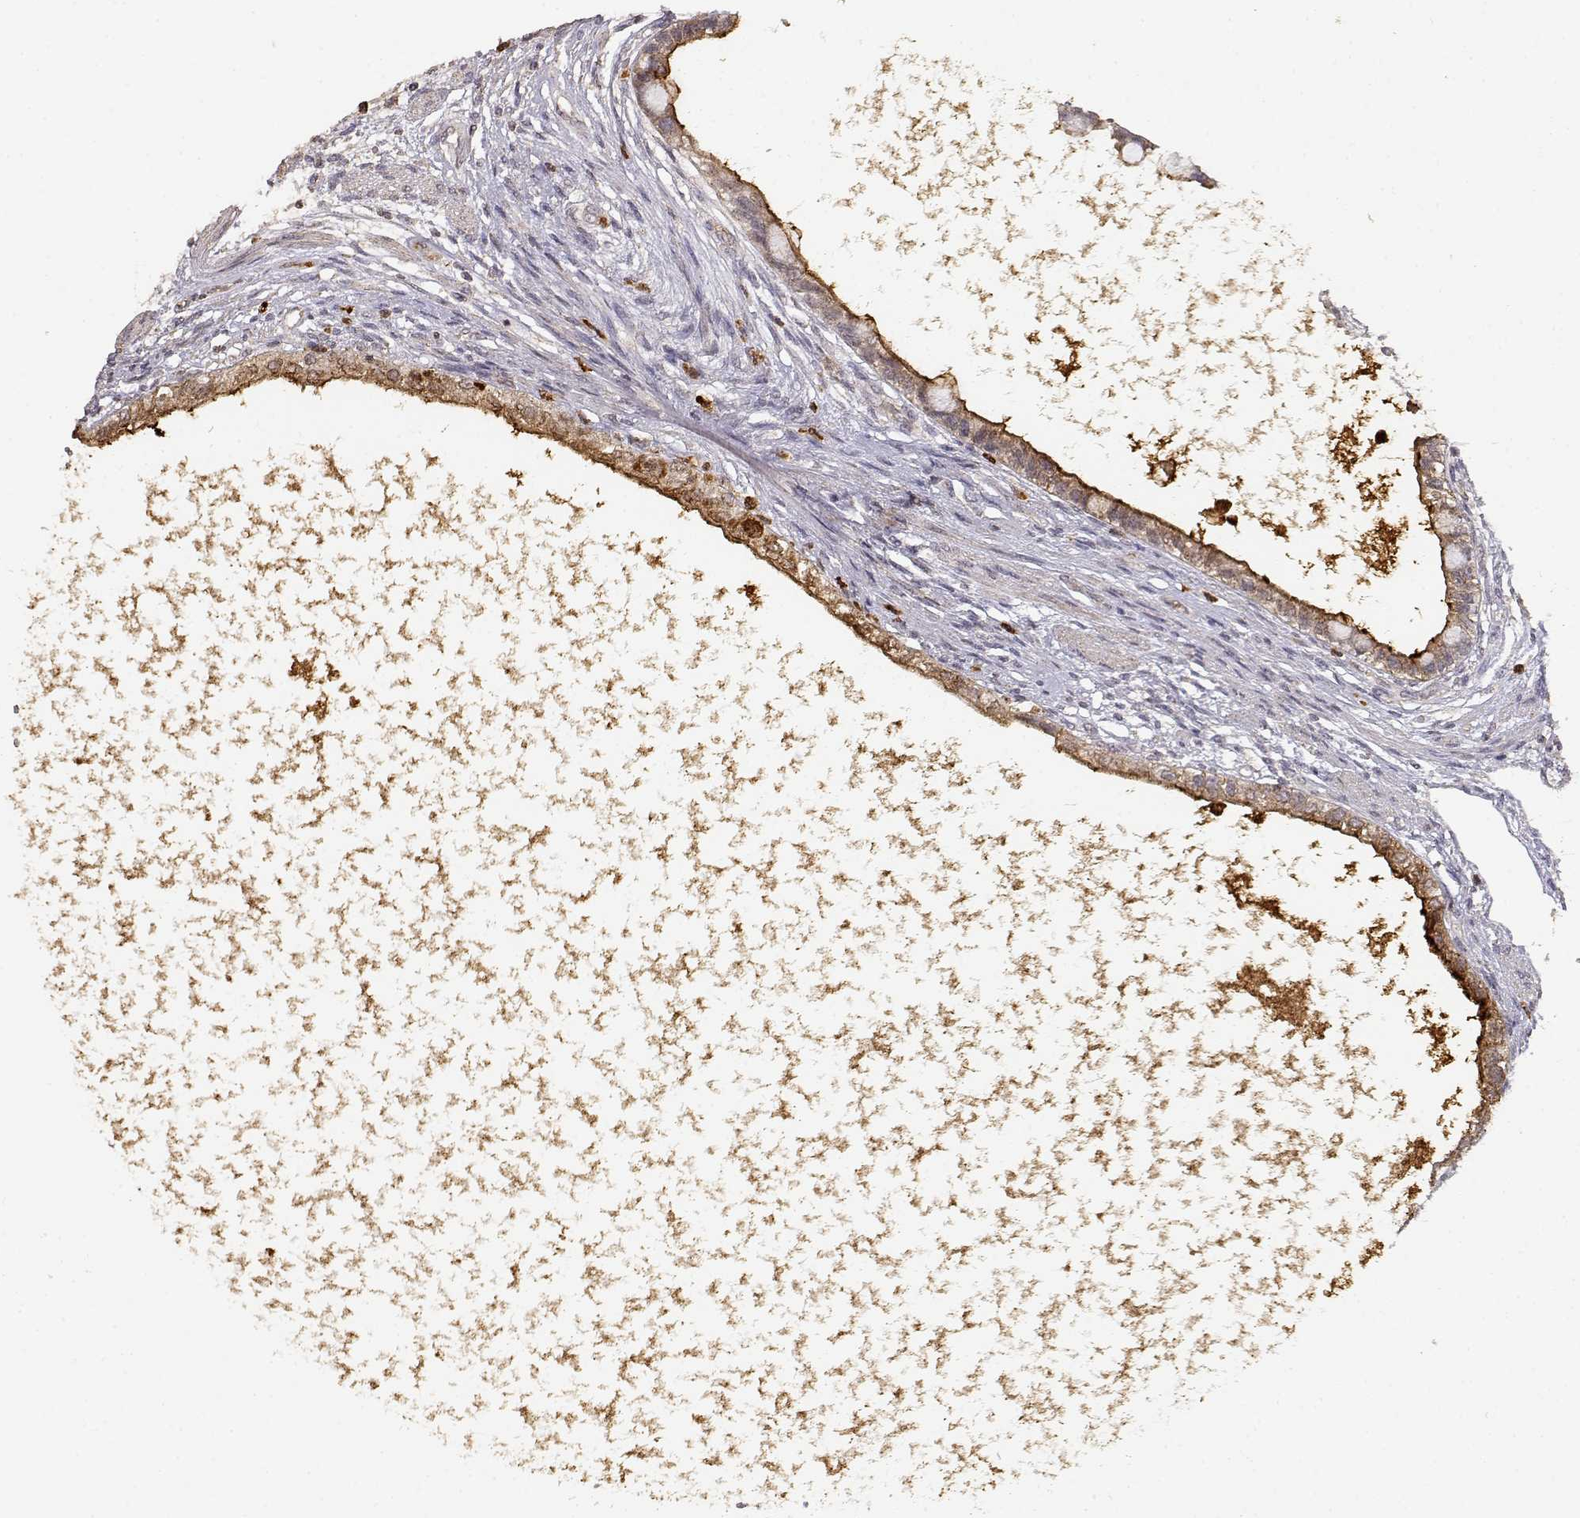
{"staining": {"intensity": "strong", "quantity": "25%-75%", "location": "cytoplasmic/membranous"}, "tissue": "testis cancer", "cell_type": "Tumor cells", "image_type": "cancer", "snomed": [{"axis": "morphology", "description": "Carcinoma, Embryonal, NOS"}, {"axis": "topography", "description": "Testis"}], "caption": "Human embryonal carcinoma (testis) stained with a protein marker reveals strong staining in tumor cells.", "gene": "TNFRSF10C", "patient": {"sex": "male", "age": 26}}